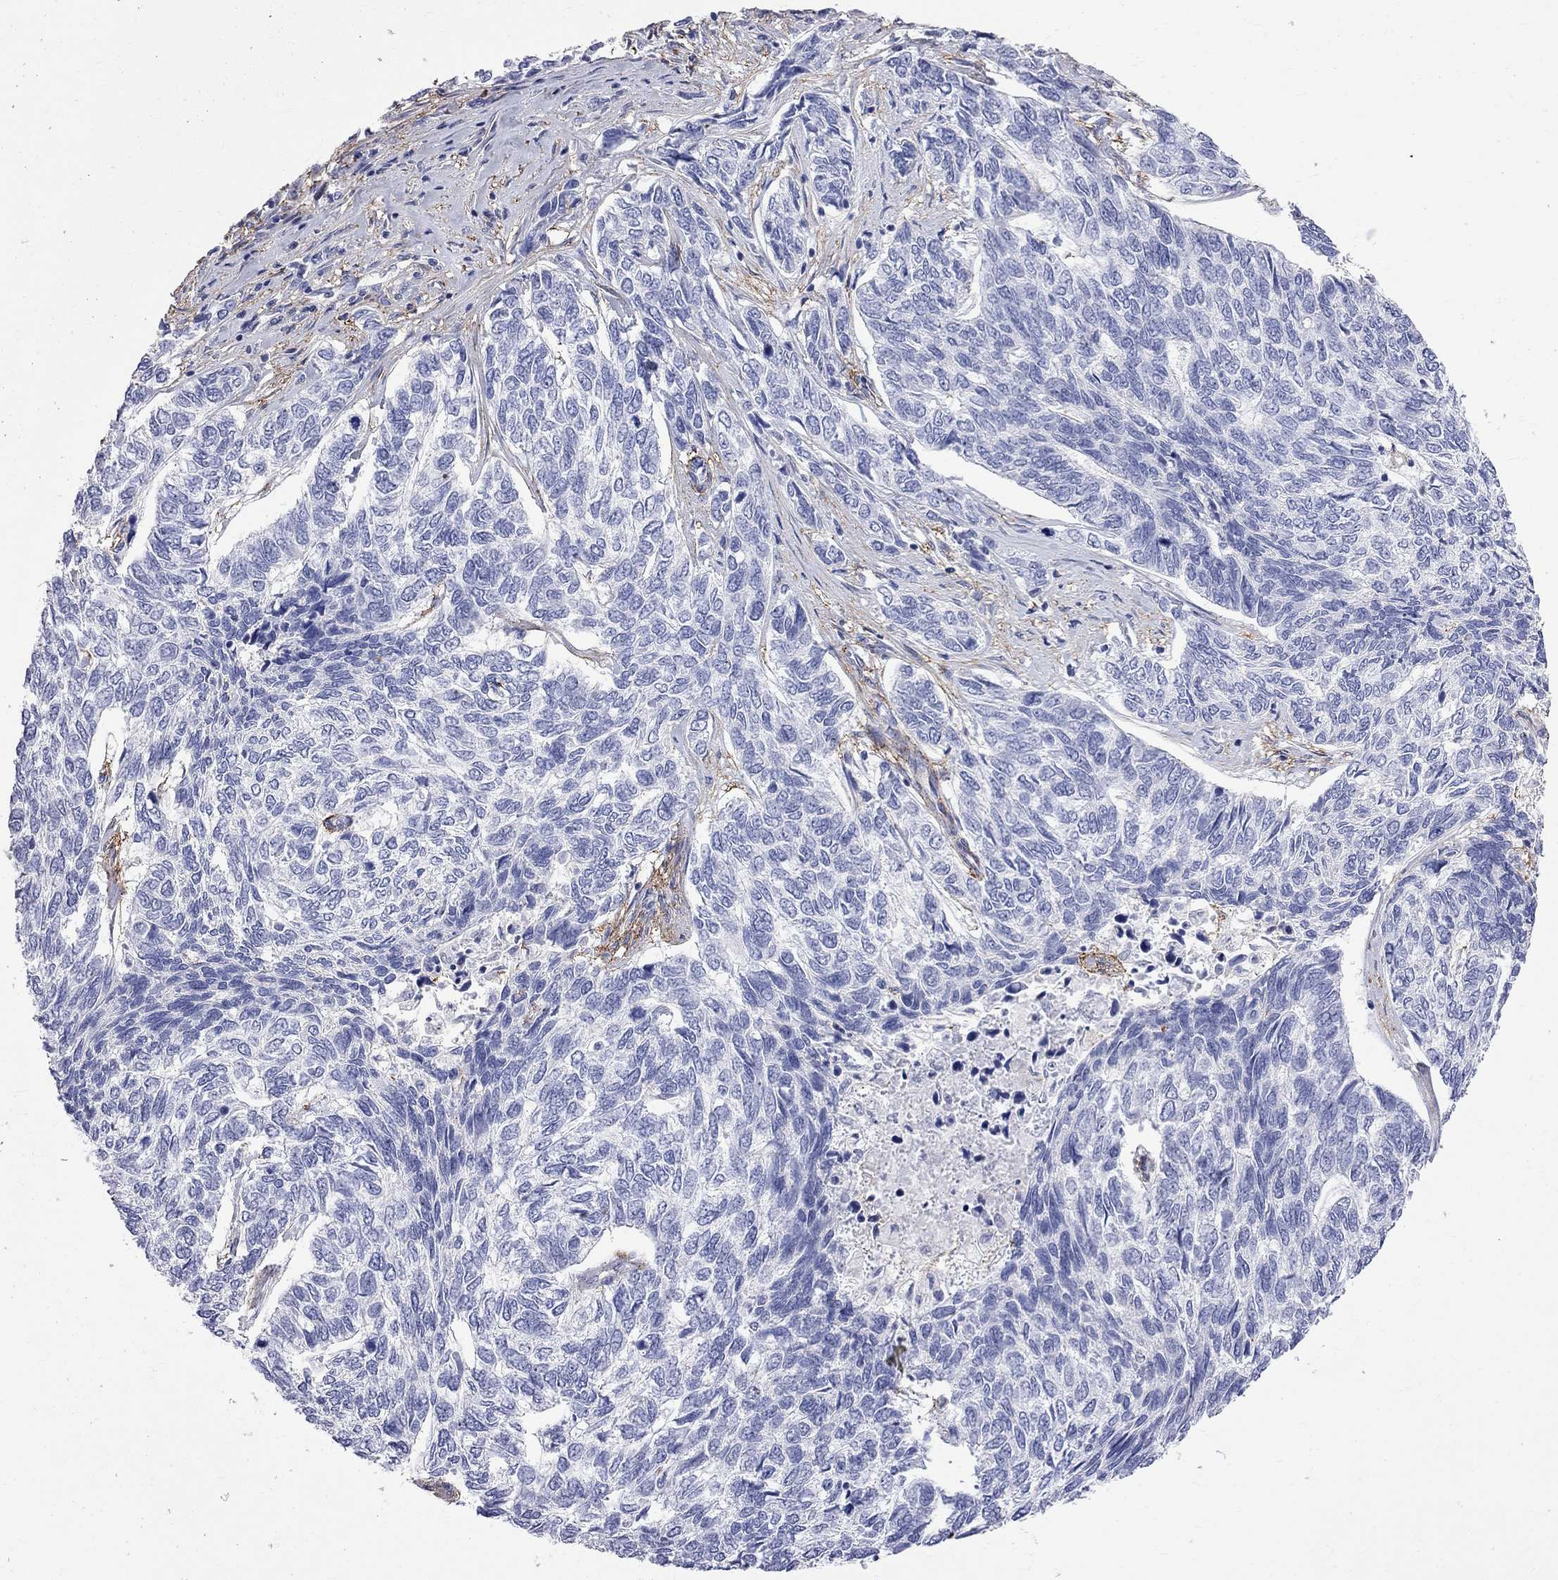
{"staining": {"intensity": "negative", "quantity": "none", "location": "none"}, "tissue": "skin cancer", "cell_type": "Tumor cells", "image_type": "cancer", "snomed": [{"axis": "morphology", "description": "Basal cell carcinoma"}, {"axis": "topography", "description": "Skin"}], "caption": "Human skin basal cell carcinoma stained for a protein using immunohistochemistry (IHC) shows no positivity in tumor cells.", "gene": "S100A3", "patient": {"sex": "female", "age": 65}}